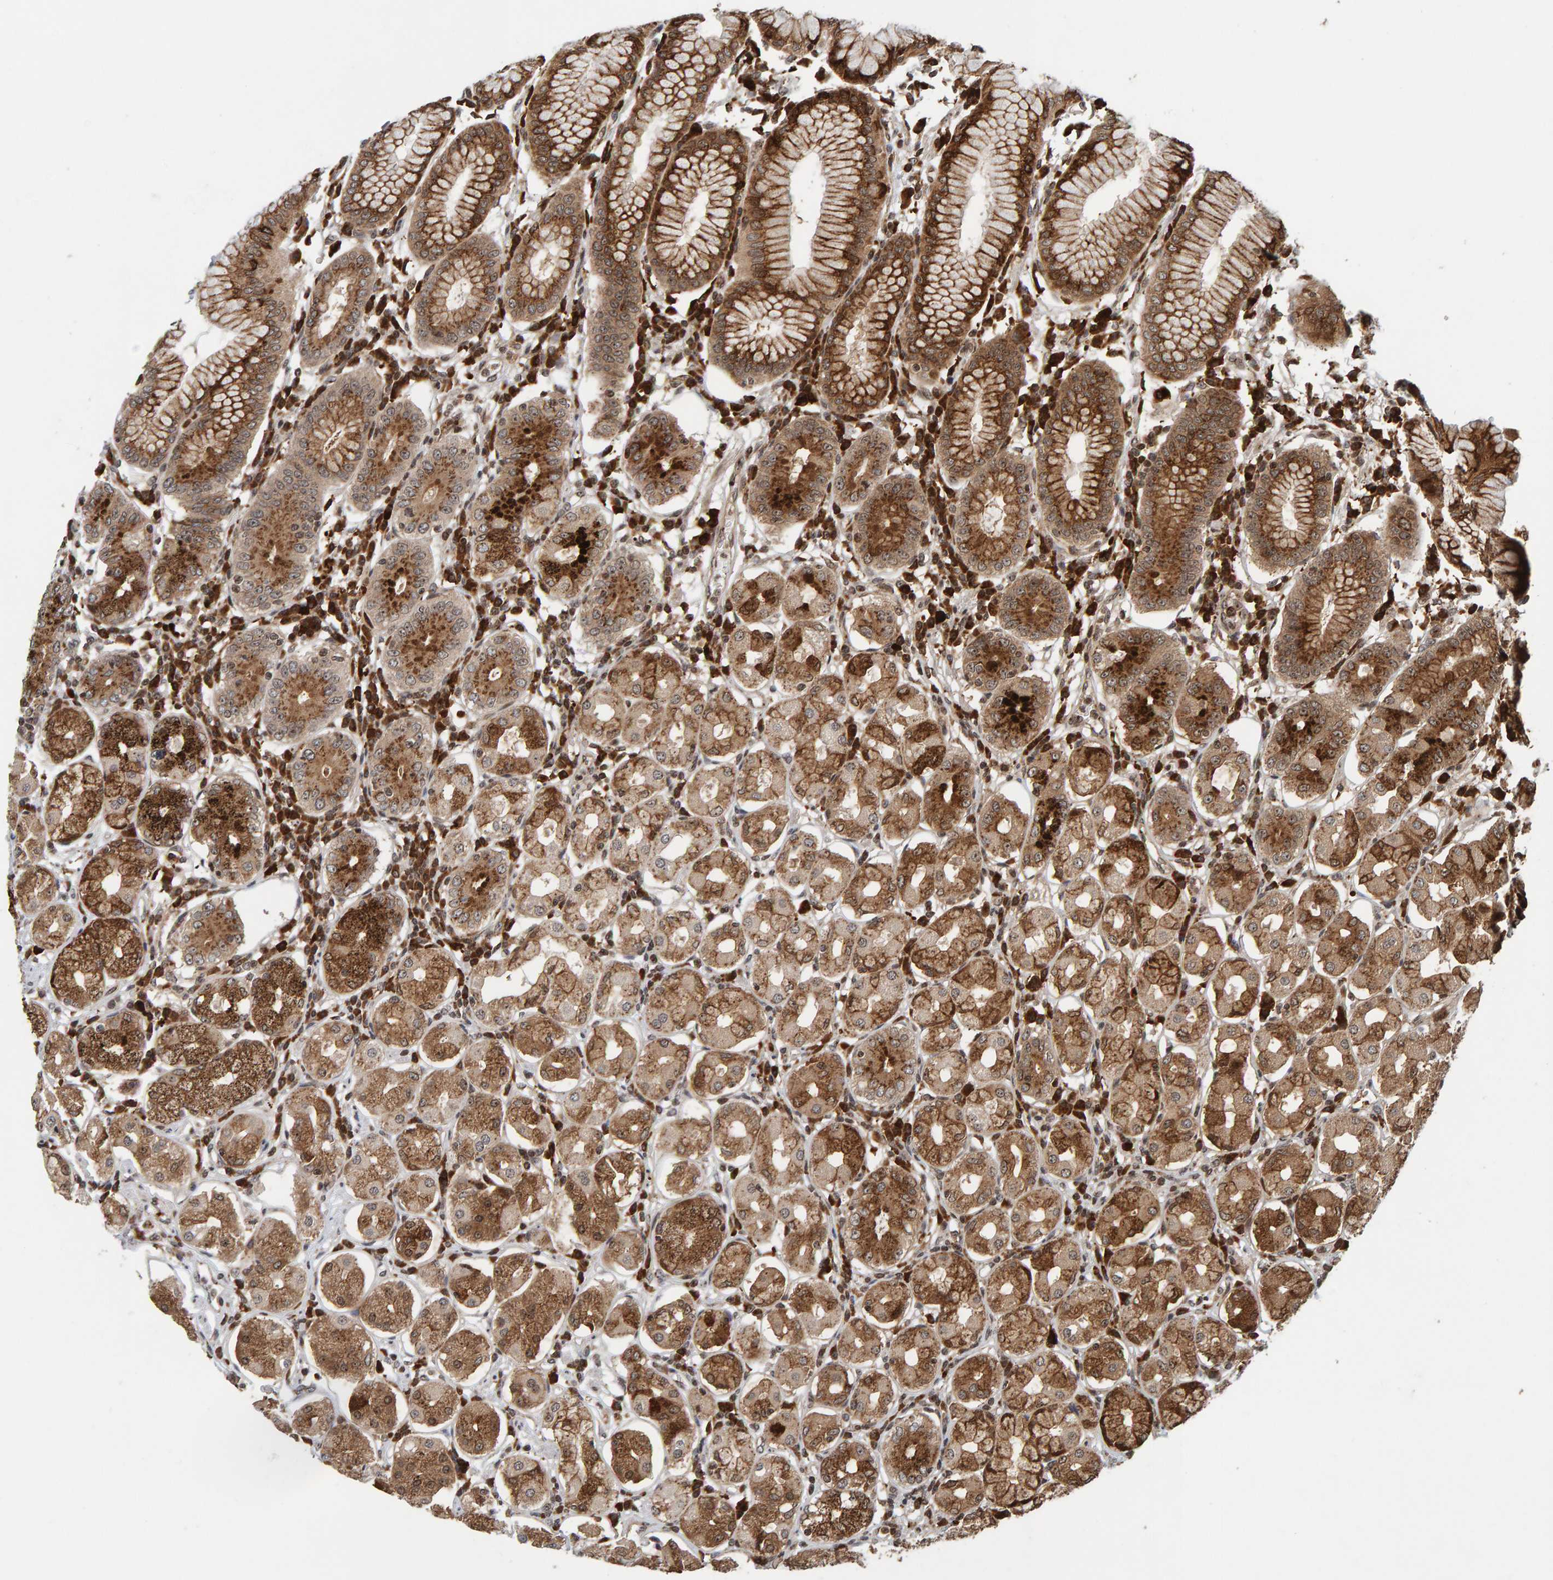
{"staining": {"intensity": "moderate", "quantity": ">75%", "location": "cytoplasmic/membranous,nuclear"}, "tissue": "stomach", "cell_type": "Glandular cells", "image_type": "normal", "snomed": [{"axis": "morphology", "description": "Normal tissue, NOS"}, {"axis": "topography", "description": "Stomach"}, {"axis": "topography", "description": "Stomach, lower"}], "caption": "DAB immunohistochemical staining of unremarkable stomach reveals moderate cytoplasmic/membranous,nuclear protein expression in about >75% of glandular cells.", "gene": "CCDC182", "patient": {"sex": "female", "age": 56}}